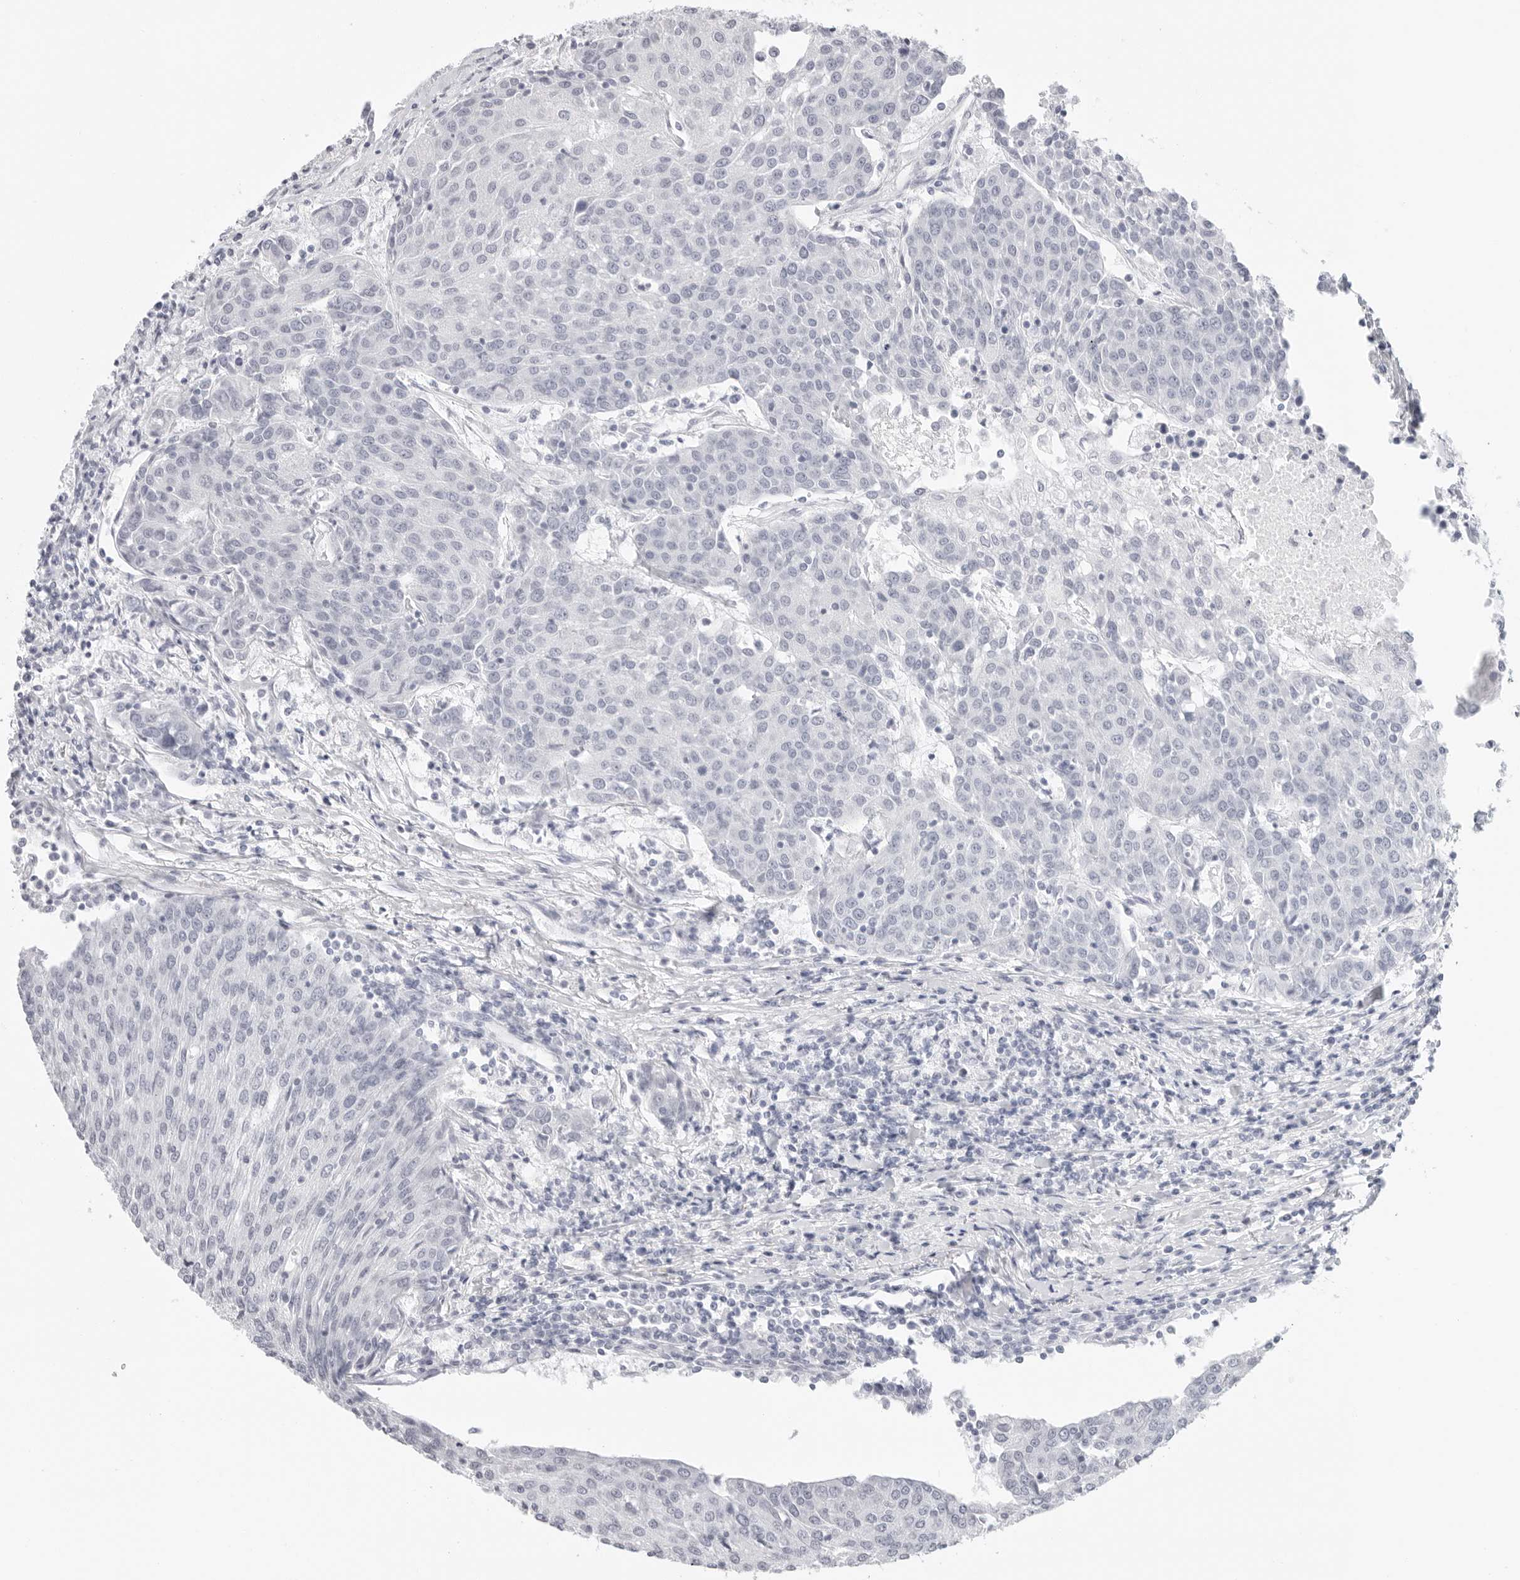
{"staining": {"intensity": "negative", "quantity": "none", "location": "none"}, "tissue": "urothelial cancer", "cell_type": "Tumor cells", "image_type": "cancer", "snomed": [{"axis": "morphology", "description": "Urothelial carcinoma, High grade"}, {"axis": "topography", "description": "Urinary bladder"}], "caption": "IHC of human urothelial cancer reveals no expression in tumor cells.", "gene": "AGMAT", "patient": {"sex": "female", "age": 85}}